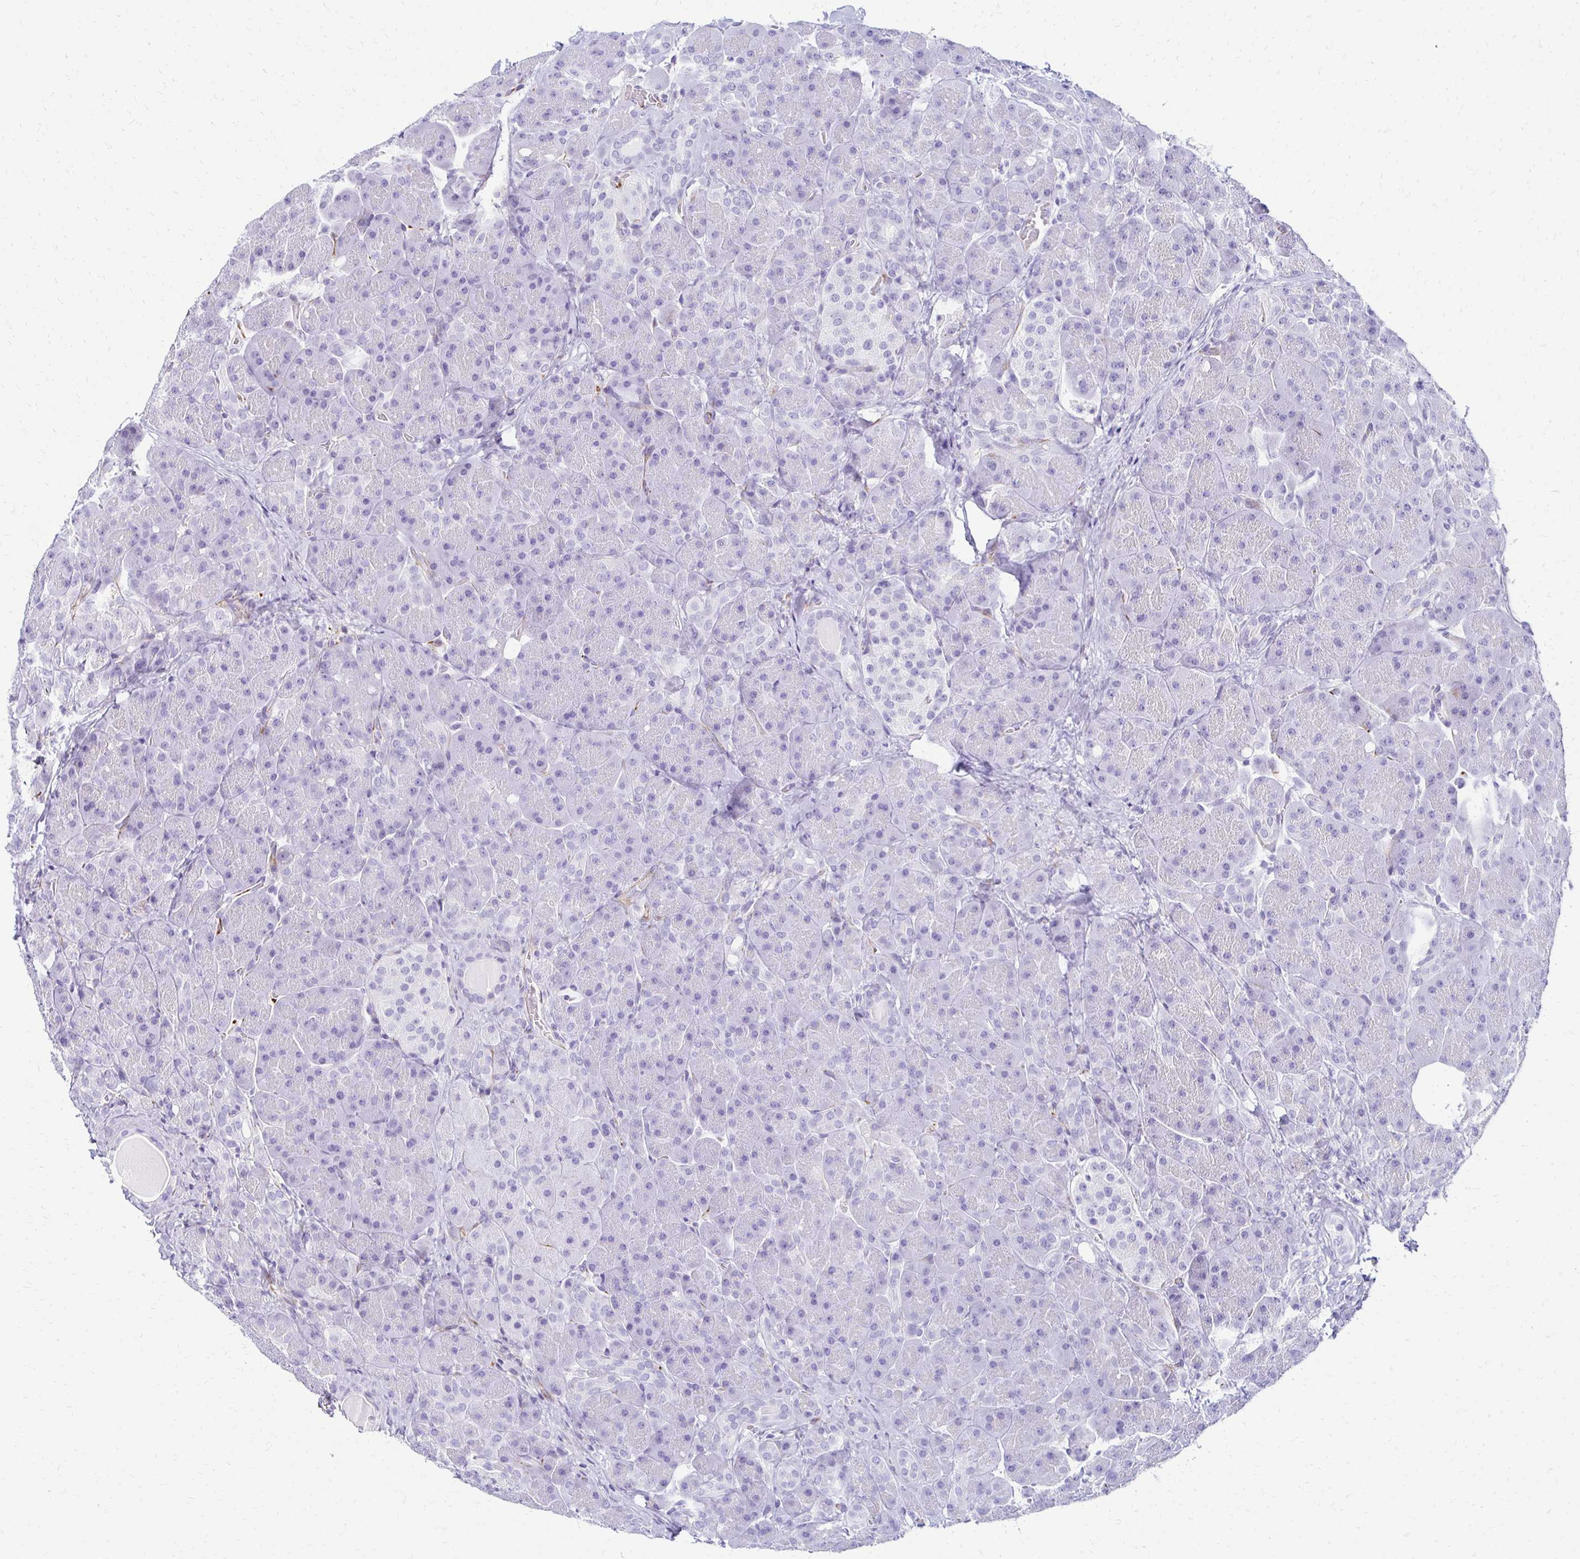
{"staining": {"intensity": "negative", "quantity": "none", "location": "none"}, "tissue": "pancreas", "cell_type": "Exocrine glandular cells", "image_type": "normal", "snomed": [{"axis": "morphology", "description": "Normal tissue, NOS"}, {"axis": "topography", "description": "Pancreas"}], "caption": "DAB (3,3'-diaminobenzidine) immunohistochemical staining of unremarkable pancreas shows no significant staining in exocrine glandular cells. The staining was performed using DAB to visualize the protein expression in brown, while the nuclei were stained in blue with hematoxylin (Magnification: 20x).", "gene": "TMEM54", "patient": {"sex": "male", "age": 55}}